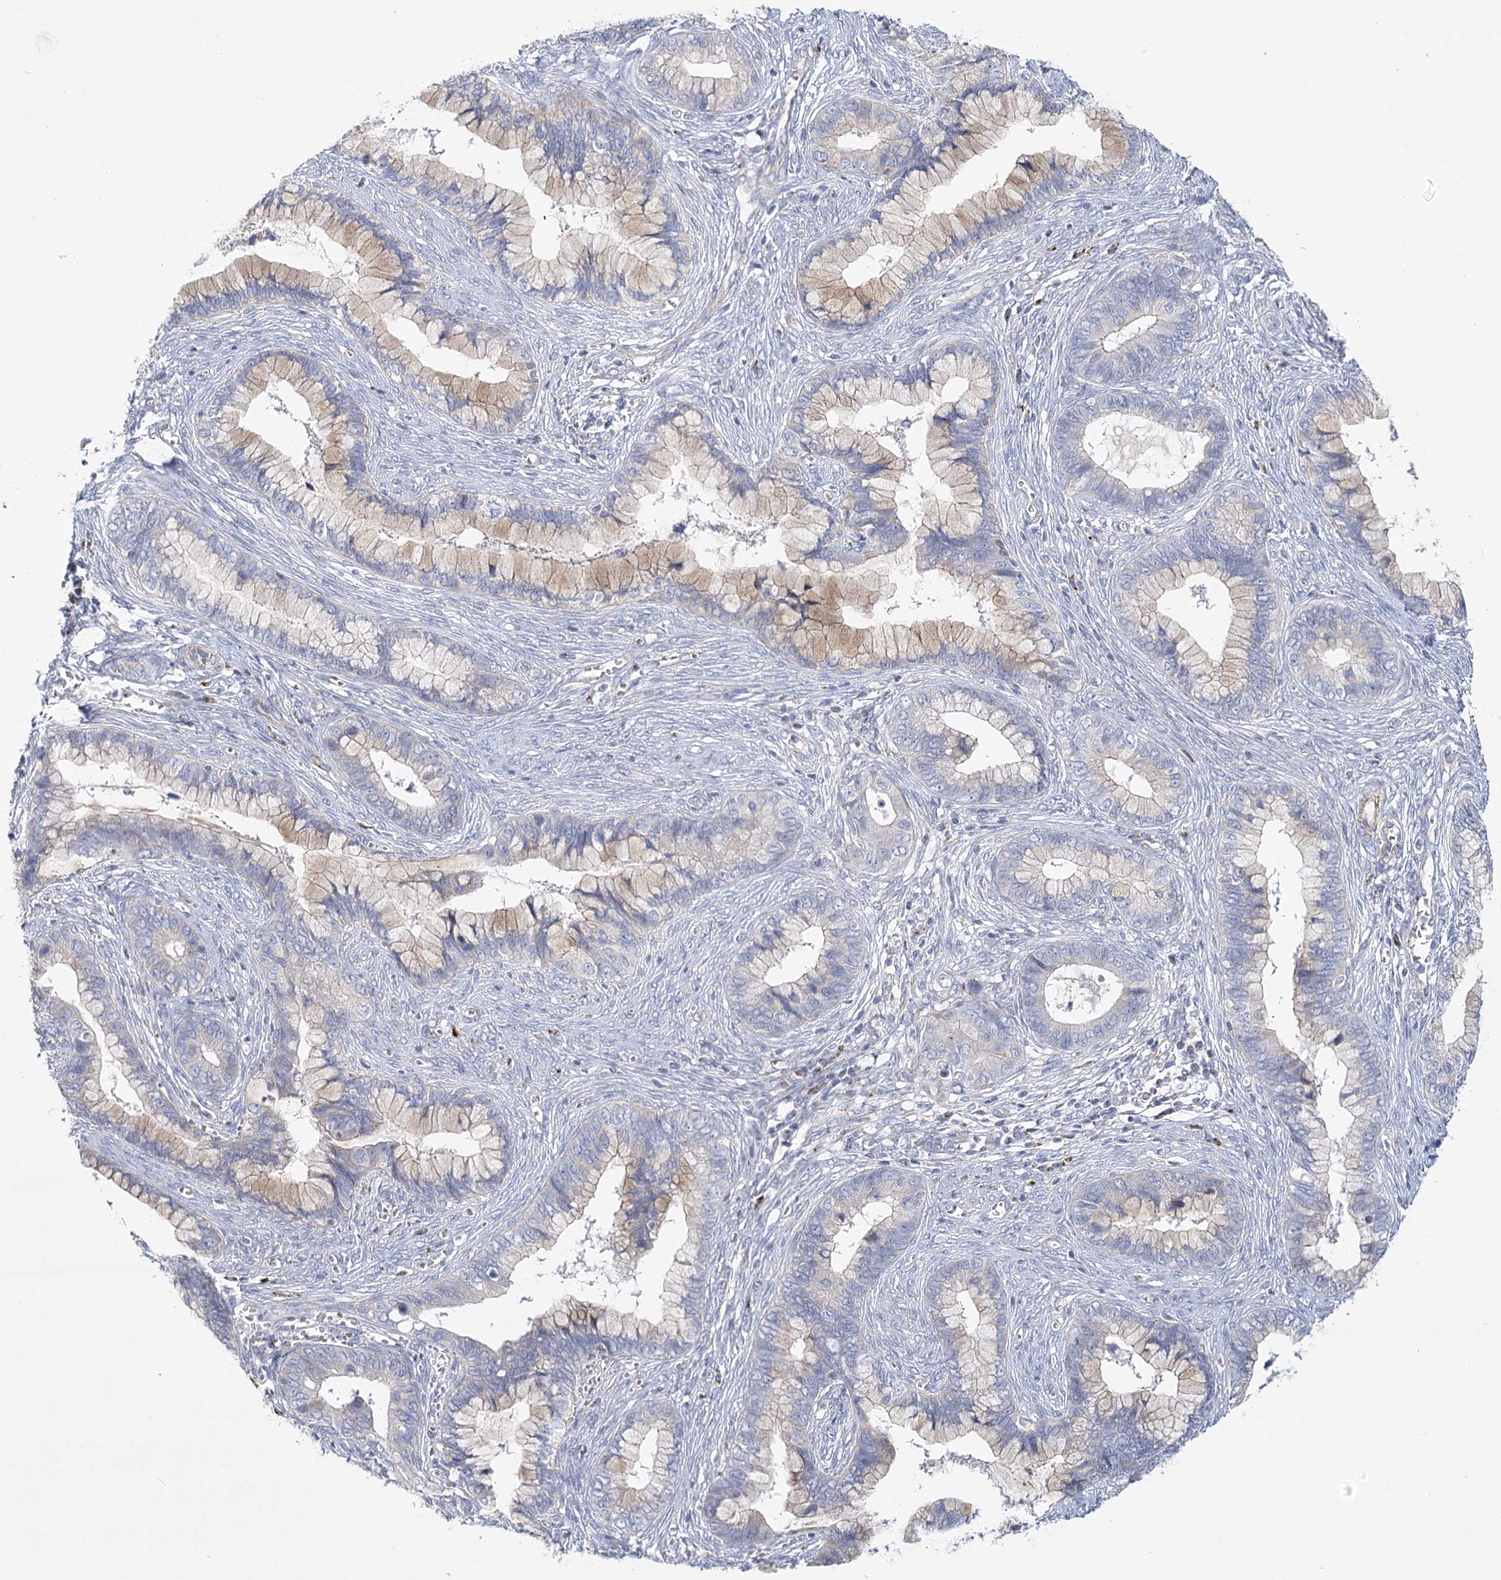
{"staining": {"intensity": "negative", "quantity": "none", "location": "none"}, "tissue": "cervical cancer", "cell_type": "Tumor cells", "image_type": "cancer", "snomed": [{"axis": "morphology", "description": "Adenocarcinoma, NOS"}, {"axis": "topography", "description": "Cervix"}], "caption": "High power microscopy micrograph of an IHC photomicrograph of cervical cancer (adenocarcinoma), revealing no significant expression in tumor cells.", "gene": "SNX7", "patient": {"sex": "female", "age": 44}}